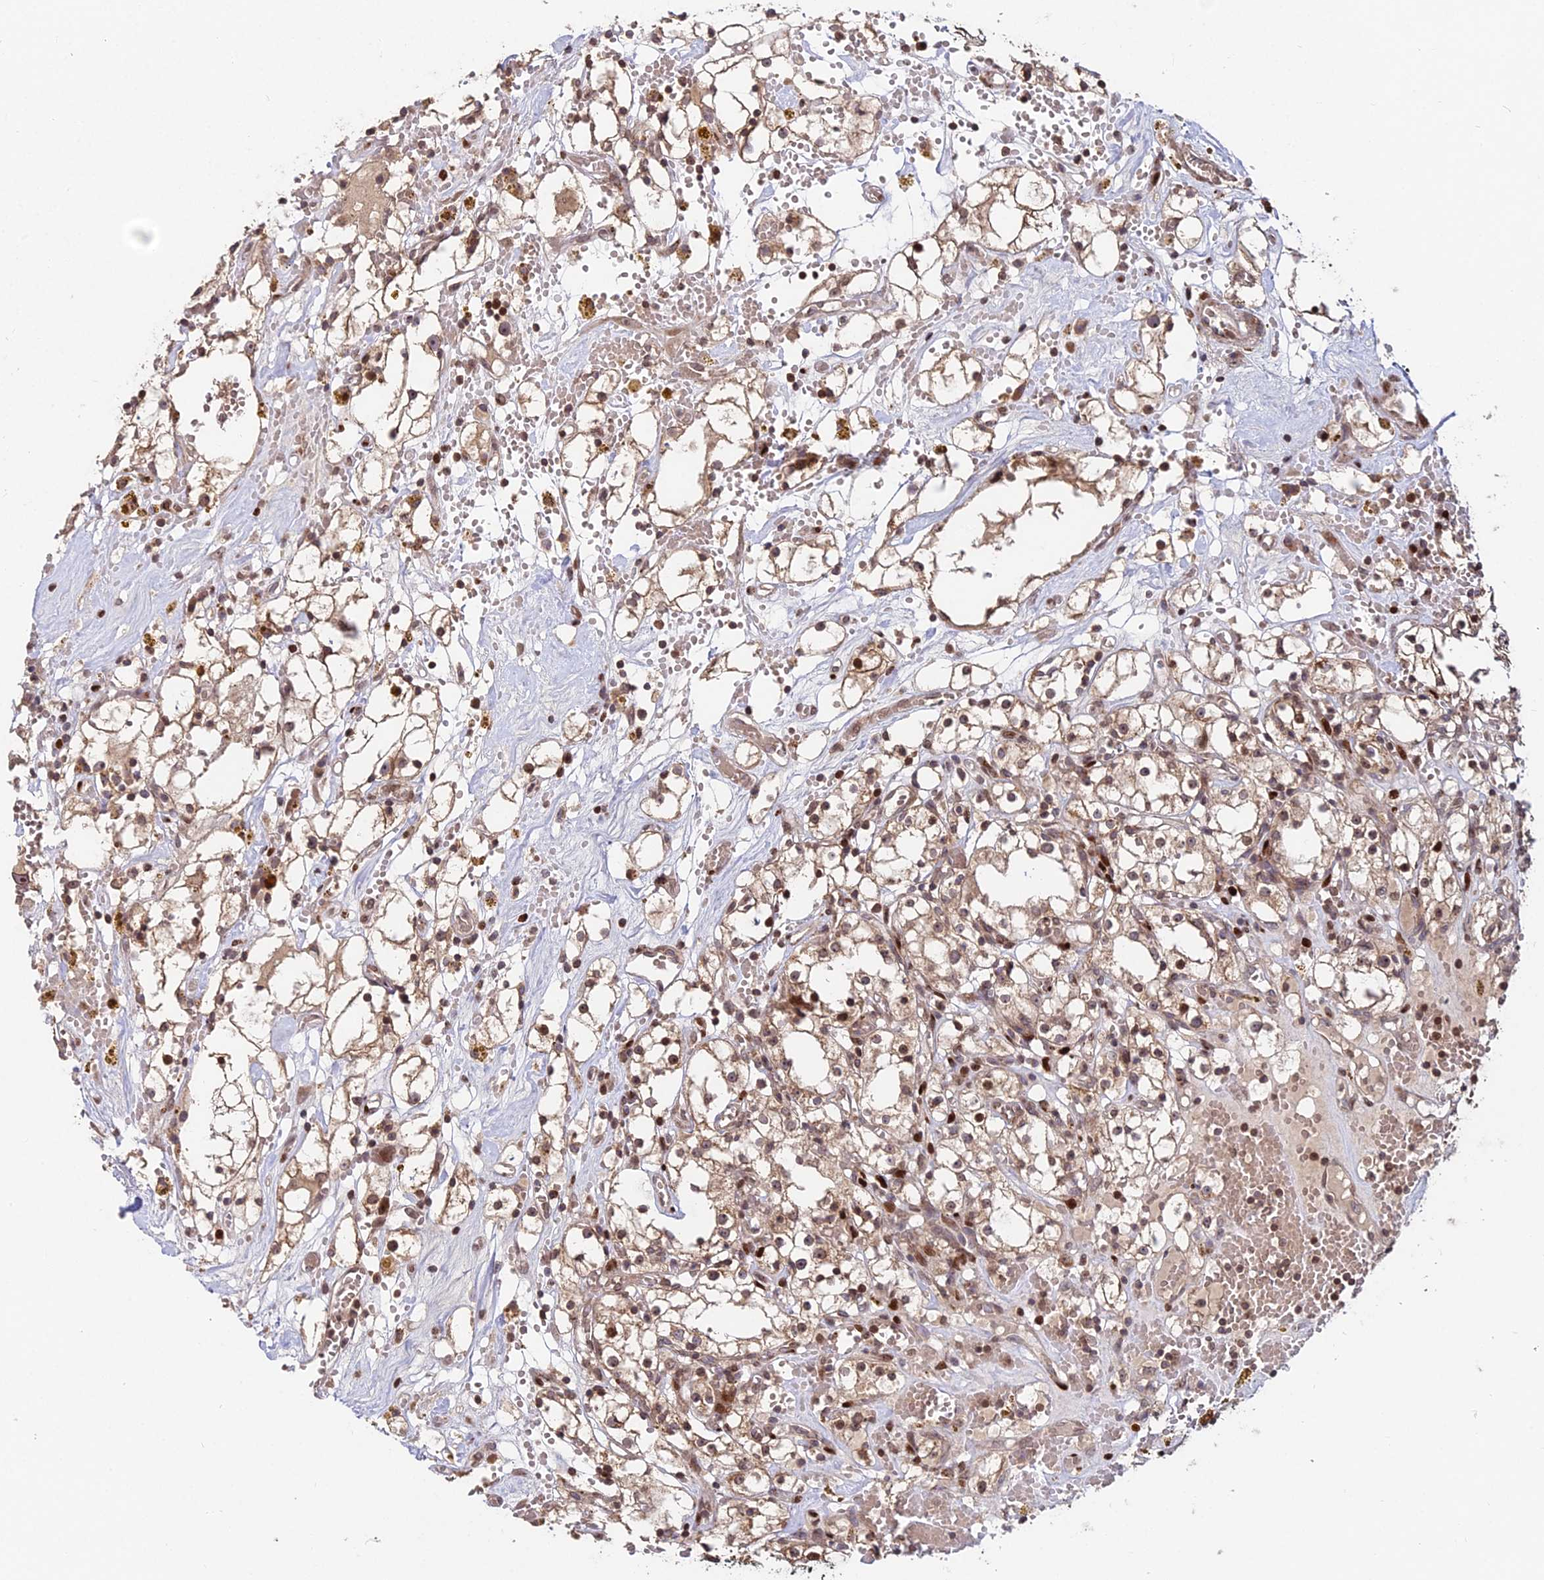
{"staining": {"intensity": "moderate", "quantity": ">75%", "location": "cytoplasmic/membranous,nuclear"}, "tissue": "renal cancer", "cell_type": "Tumor cells", "image_type": "cancer", "snomed": [{"axis": "morphology", "description": "Adenocarcinoma, NOS"}, {"axis": "topography", "description": "Kidney"}], "caption": "Human renal cancer stained for a protein (brown) displays moderate cytoplasmic/membranous and nuclear positive positivity in approximately >75% of tumor cells.", "gene": "RBMS2", "patient": {"sex": "male", "age": 56}}